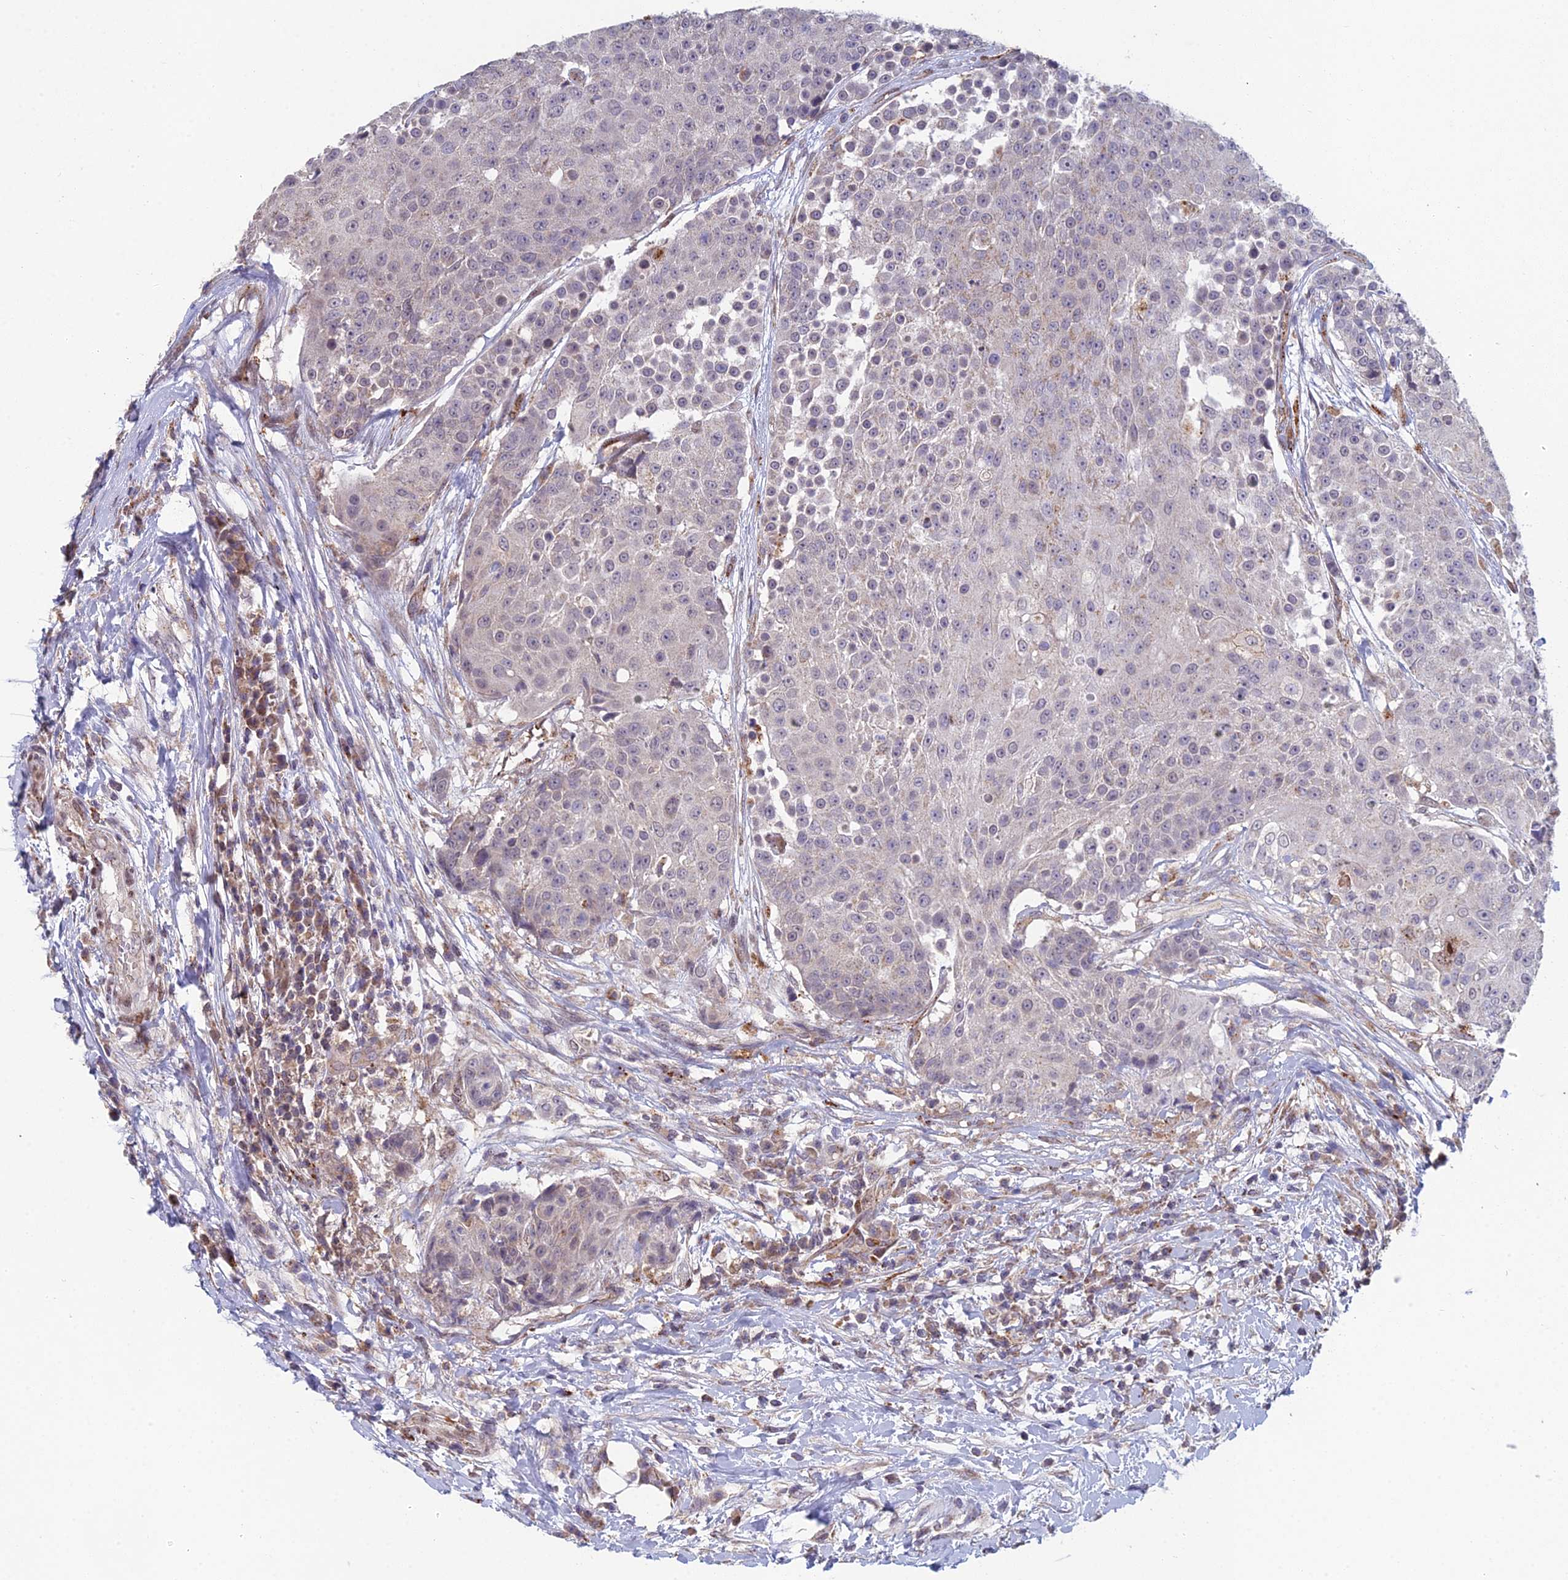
{"staining": {"intensity": "negative", "quantity": "none", "location": "none"}, "tissue": "urothelial cancer", "cell_type": "Tumor cells", "image_type": "cancer", "snomed": [{"axis": "morphology", "description": "Urothelial carcinoma, High grade"}, {"axis": "topography", "description": "Urinary bladder"}], "caption": "The micrograph displays no significant expression in tumor cells of high-grade urothelial carcinoma.", "gene": "FOXS1", "patient": {"sex": "female", "age": 63}}